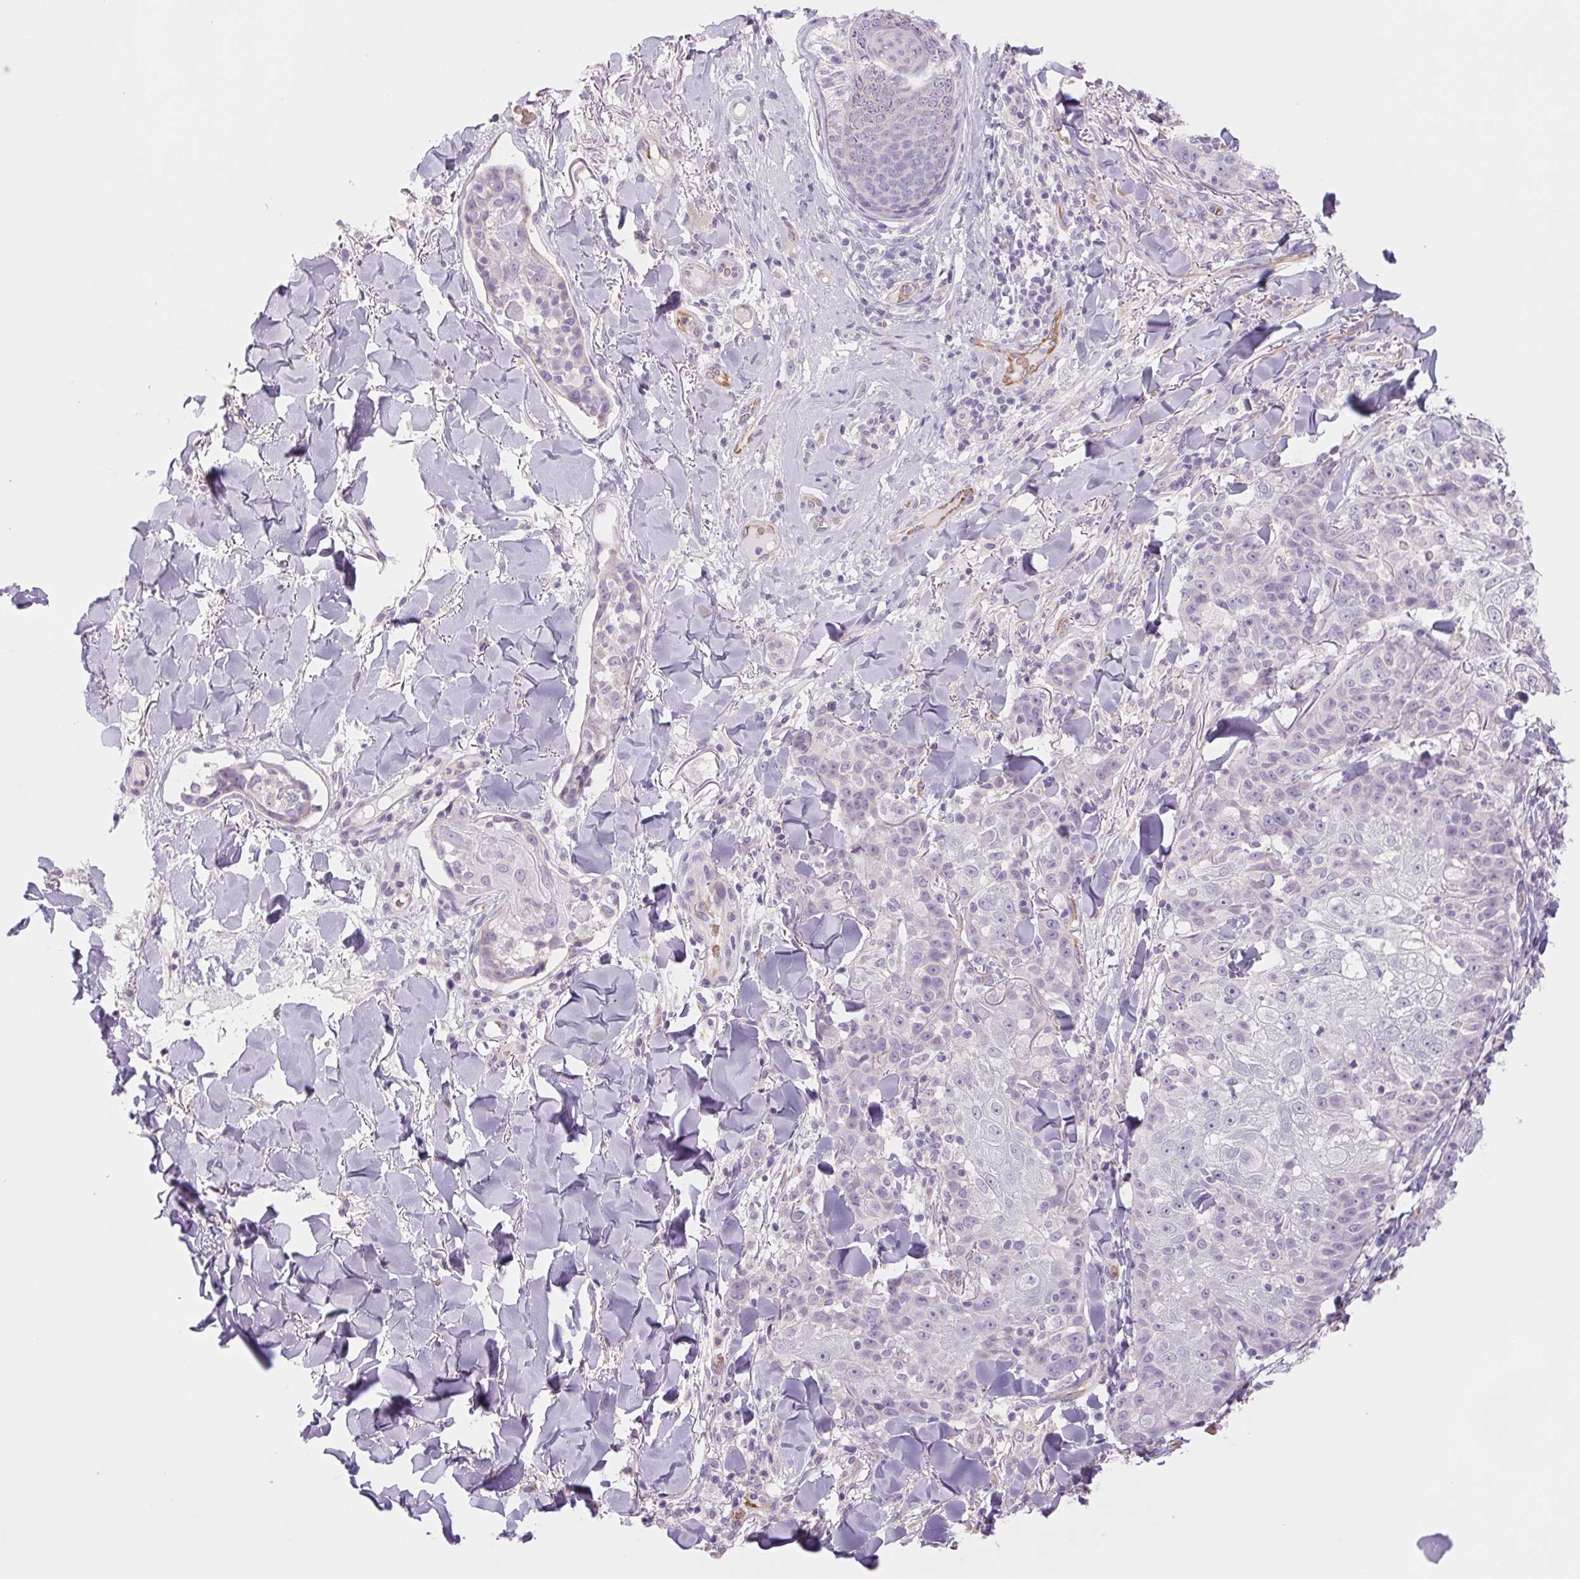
{"staining": {"intensity": "negative", "quantity": "none", "location": "none"}, "tissue": "skin cancer", "cell_type": "Tumor cells", "image_type": "cancer", "snomed": [{"axis": "morphology", "description": "Normal tissue, NOS"}, {"axis": "morphology", "description": "Squamous cell carcinoma, NOS"}, {"axis": "topography", "description": "Skin"}], "caption": "High magnification brightfield microscopy of squamous cell carcinoma (skin) stained with DAB (brown) and counterstained with hematoxylin (blue): tumor cells show no significant positivity. (Brightfield microscopy of DAB immunohistochemistry (IHC) at high magnification).", "gene": "IGFL3", "patient": {"sex": "female", "age": 83}}